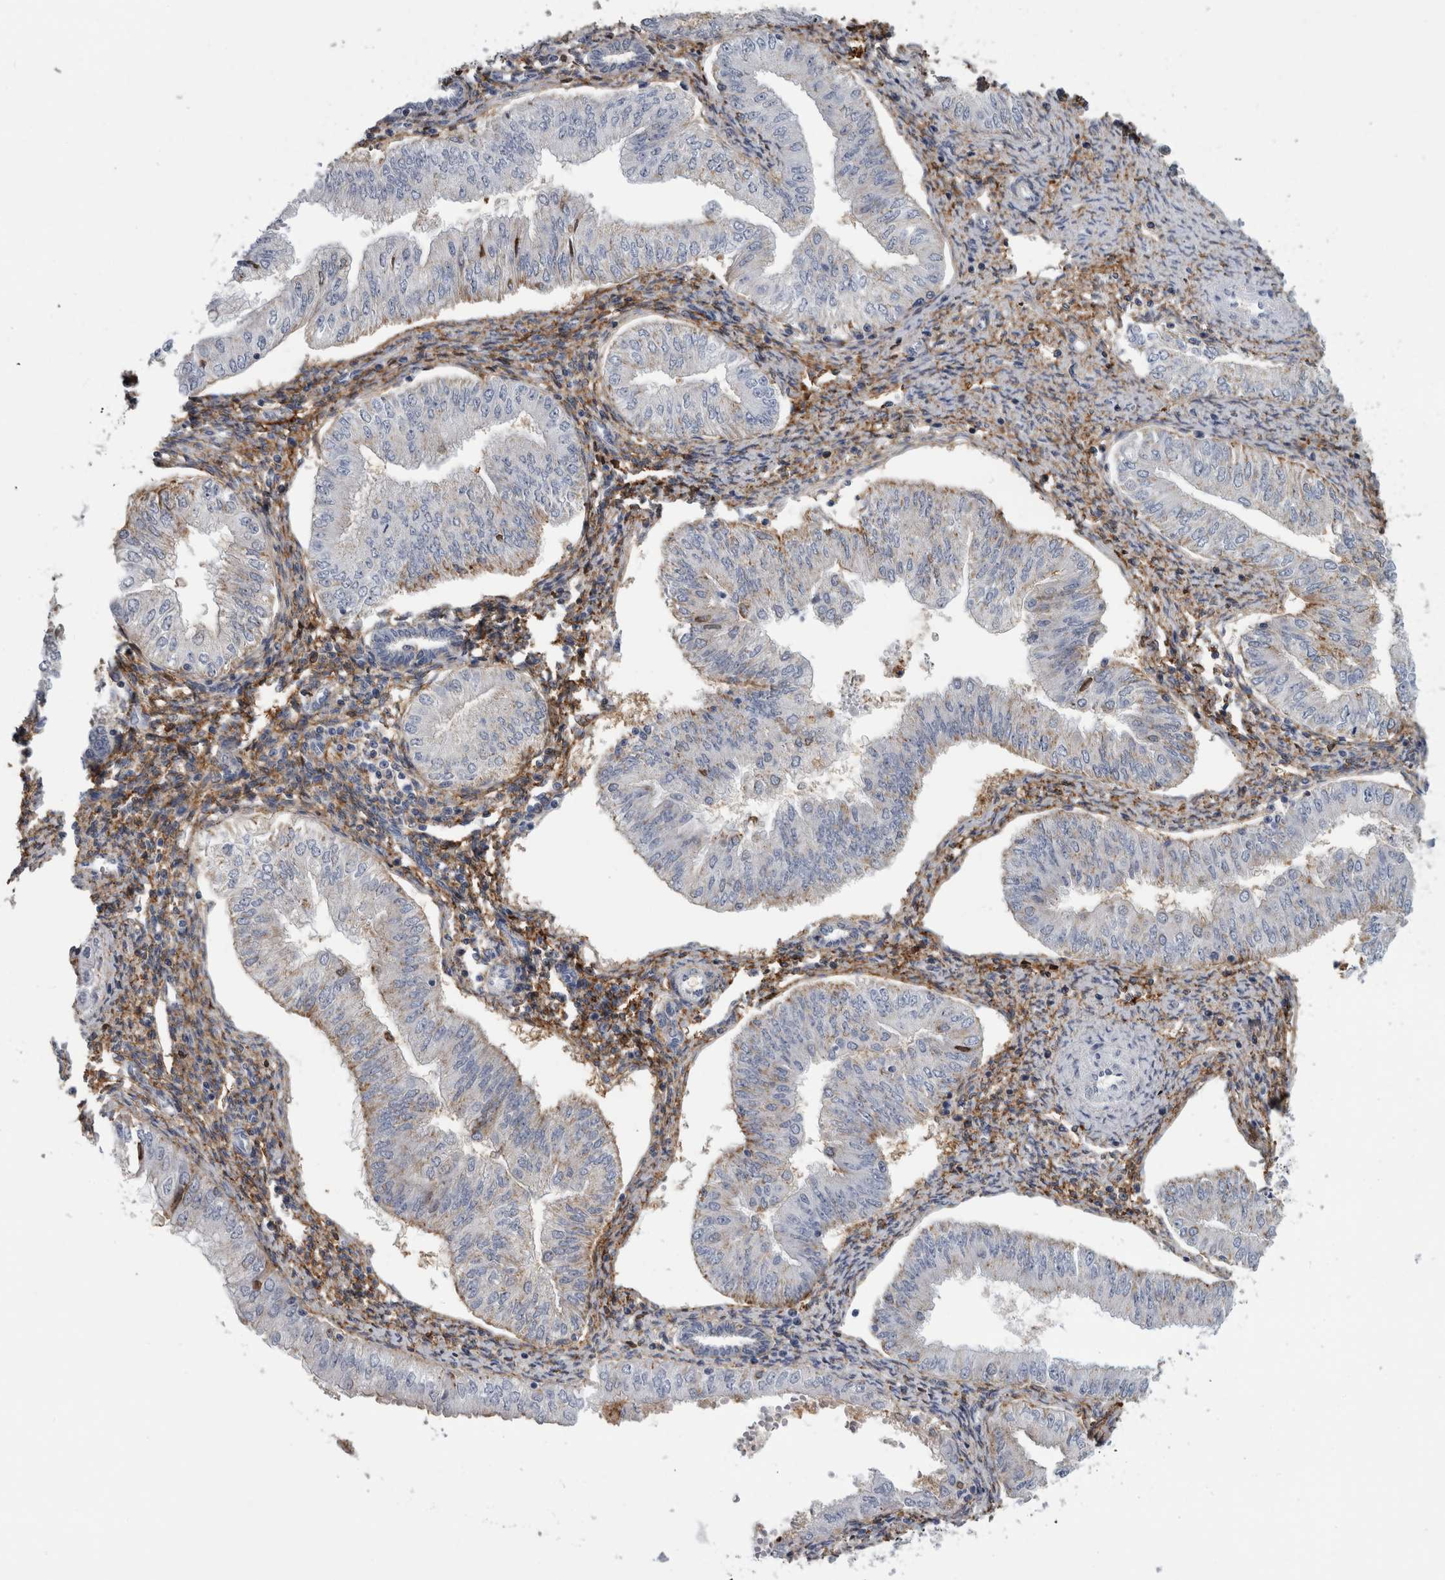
{"staining": {"intensity": "negative", "quantity": "none", "location": "none"}, "tissue": "endometrial cancer", "cell_type": "Tumor cells", "image_type": "cancer", "snomed": [{"axis": "morphology", "description": "Normal tissue, NOS"}, {"axis": "morphology", "description": "Adenocarcinoma, NOS"}, {"axis": "topography", "description": "Endometrium"}], "caption": "There is no significant staining in tumor cells of endometrial cancer.", "gene": "DNAJC24", "patient": {"sex": "female", "age": 53}}